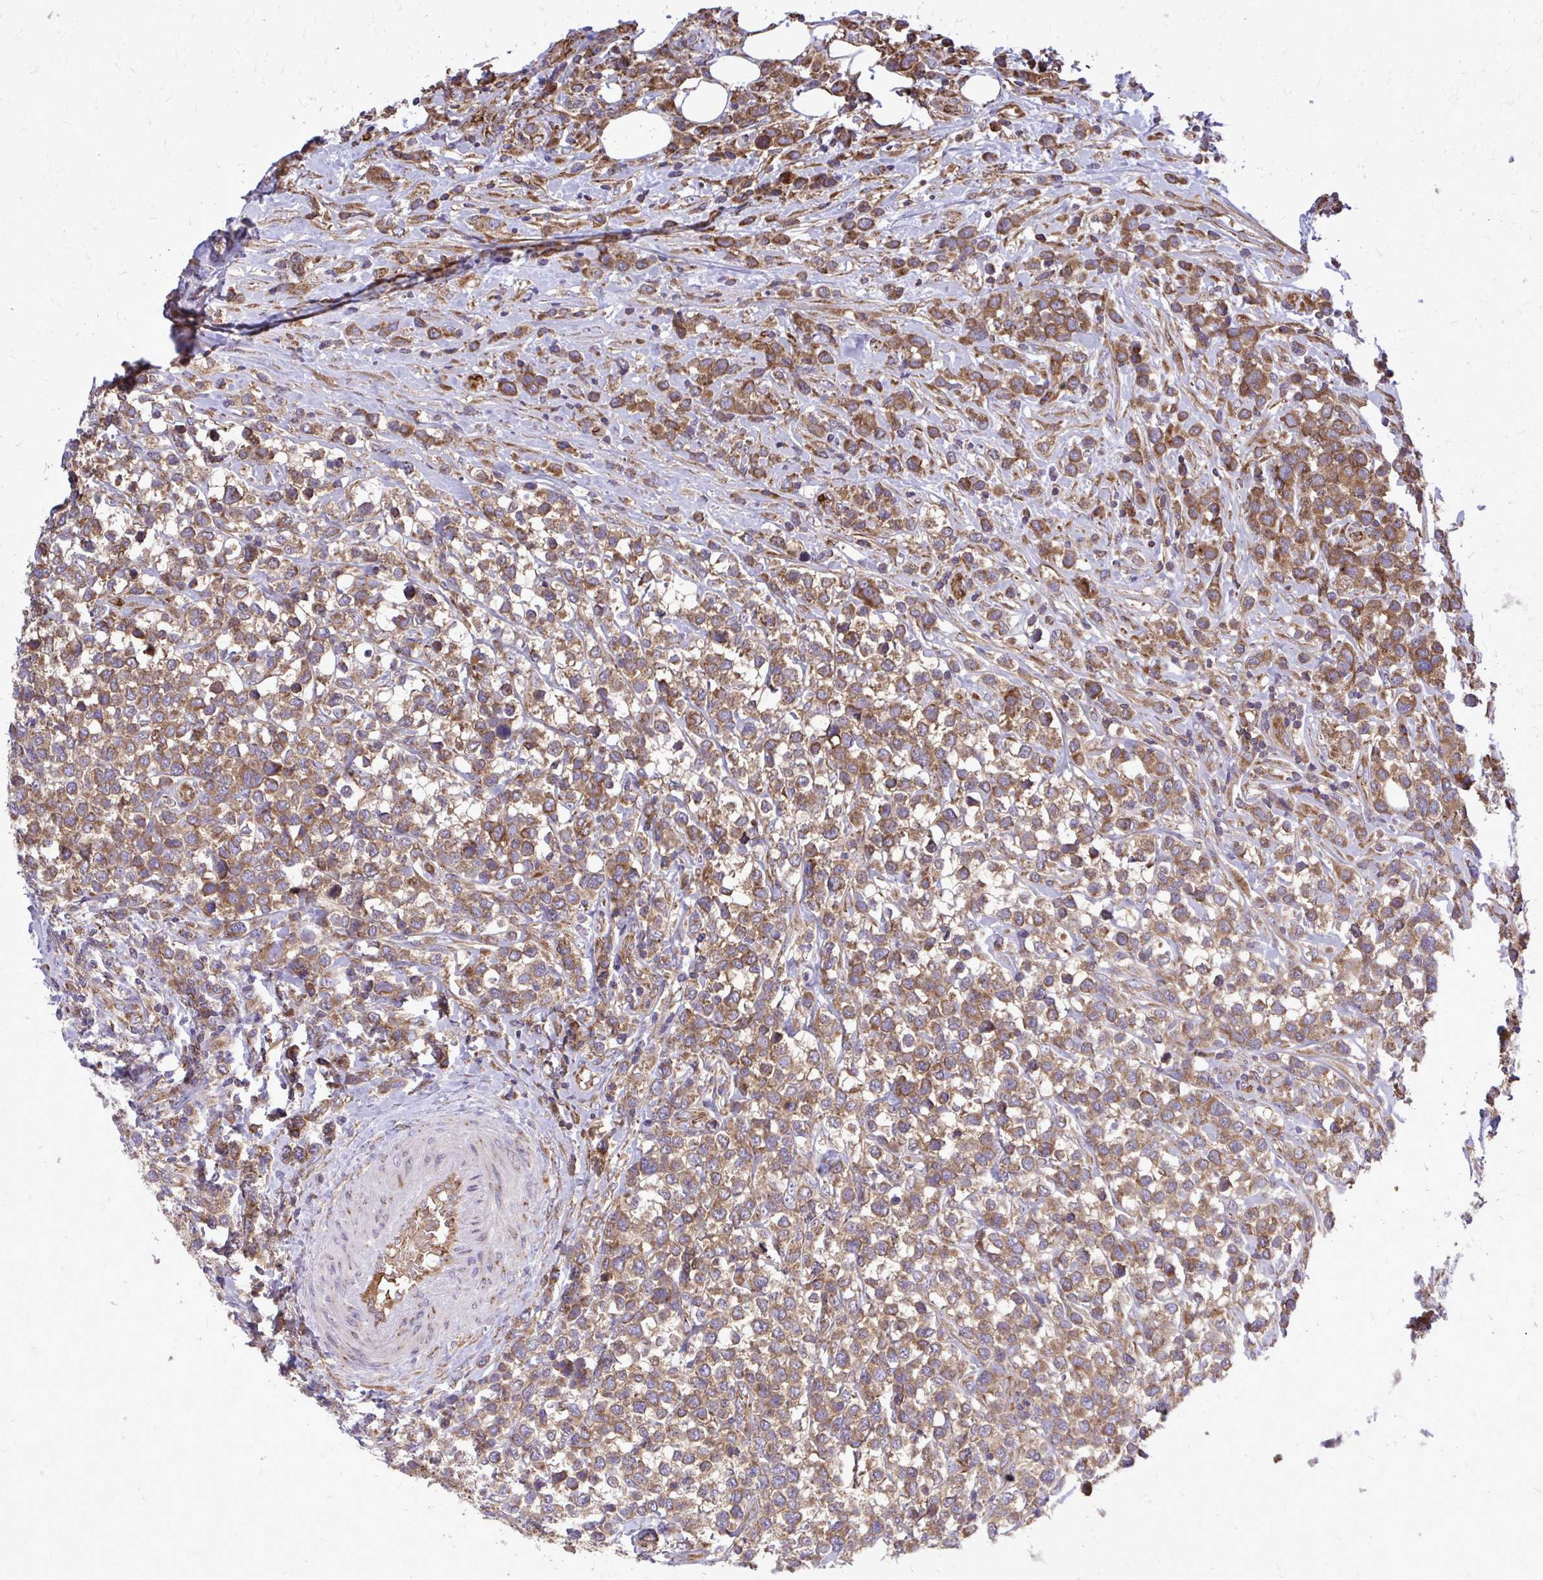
{"staining": {"intensity": "moderate", "quantity": "25%-75%", "location": "cytoplasmic/membranous"}, "tissue": "lymphoma", "cell_type": "Tumor cells", "image_type": "cancer", "snomed": [{"axis": "morphology", "description": "Malignant lymphoma, non-Hodgkin's type, High grade"}, {"axis": "topography", "description": "Soft tissue"}], "caption": "Immunohistochemistry of lymphoma displays medium levels of moderate cytoplasmic/membranous expression in about 25%-75% of tumor cells.", "gene": "PDK4", "patient": {"sex": "female", "age": 56}}